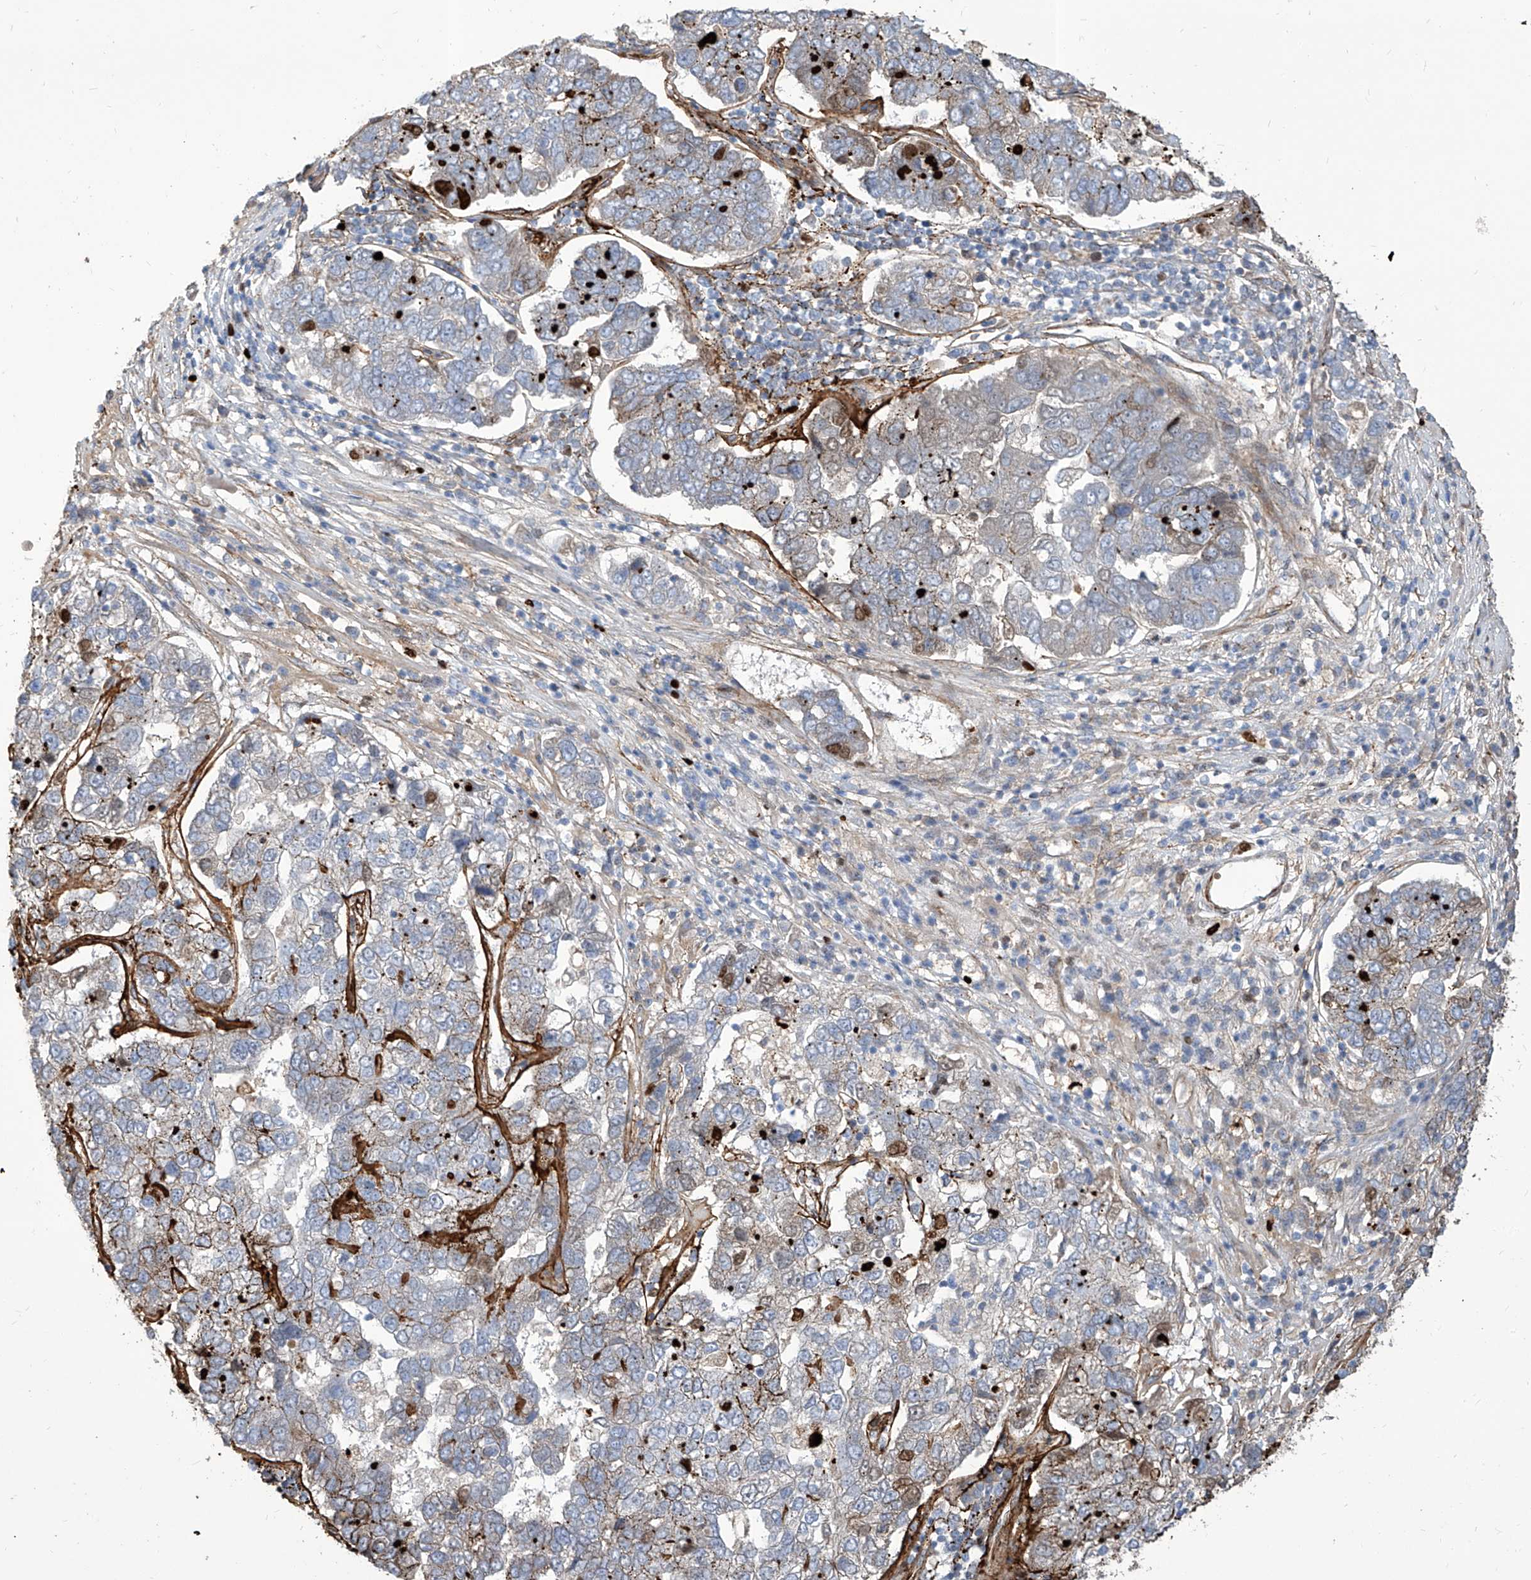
{"staining": {"intensity": "moderate", "quantity": "<25%", "location": "cytoplasmic/membranous"}, "tissue": "pancreatic cancer", "cell_type": "Tumor cells", "image_type": "cancer", "snomed": [{"axis": "morphology", "description": "Adenocarcinoma, NOS"}, {"axis": "topography", "description": "Pancreas"}], "caption": "This is a micrograph of IHC staining of pancreatic cancer (adenocarcinoma), which shows moderate positivity in the cytoplasmic/membranous of tumor cells.", "gene": "FAM83B", "patient": {"sex": "female", "age": 61}}